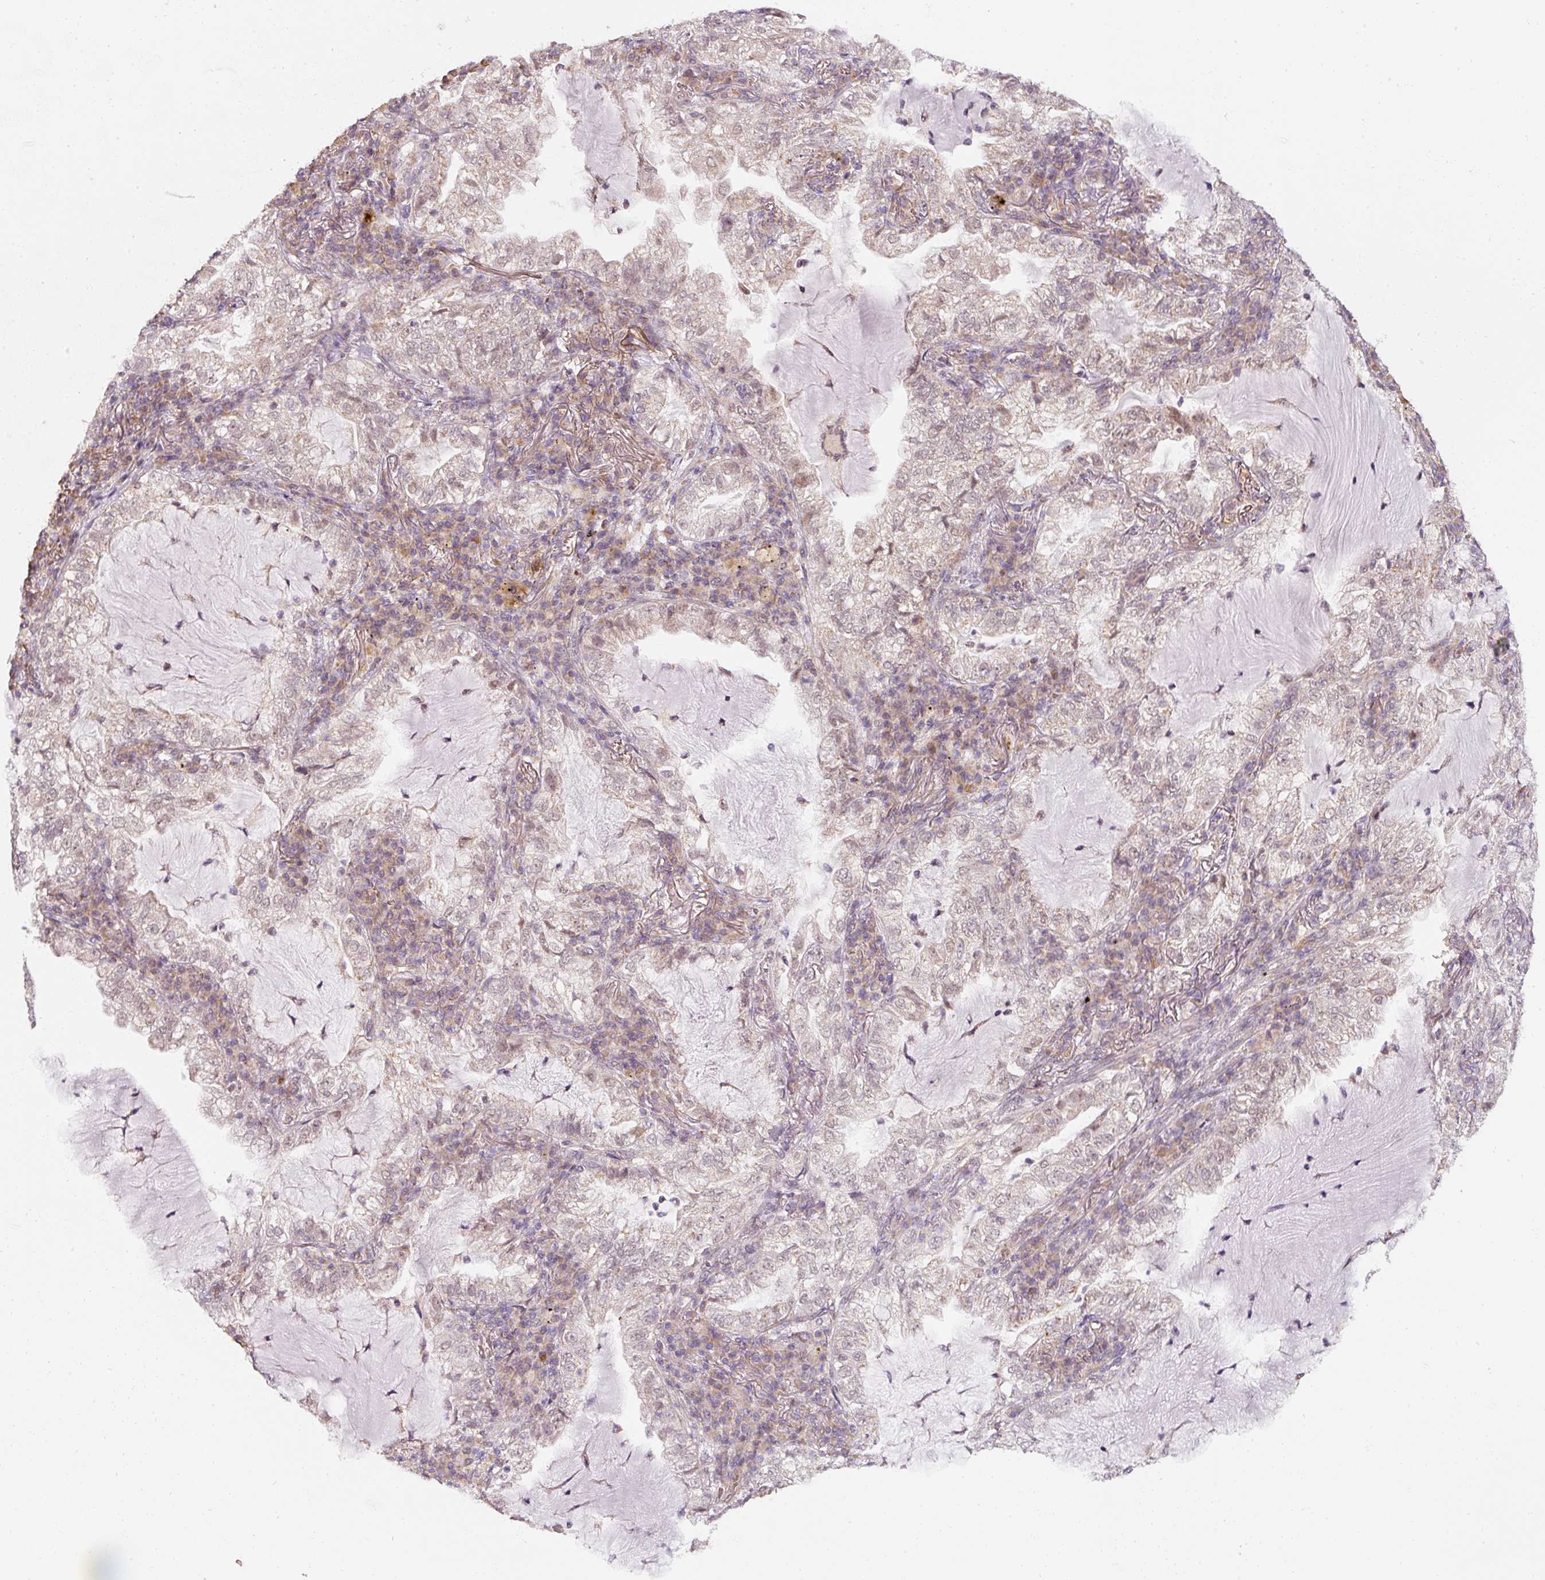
{"staining": {"intensity": "weak", "quantity": "<25%", "location": "nuclear"}, "tissue": "lung cancer", "cell_type": "Tumor cells", "image_type": "cancer", "snomed": [{"axis": "morphology", "description": "Adenocarcinoma, NOS"}, {"axis": "topography", "description": "Lung"}], "caption": "Tumor cells are negative for brown protein staining in lung cancer (adenocarcinoma). (Brightfield microscopy of DAB immunohistochemistry (IHC) at high magnification).", "gene": "ZNF460", "patient": {"sex": "female", "age": 73}}